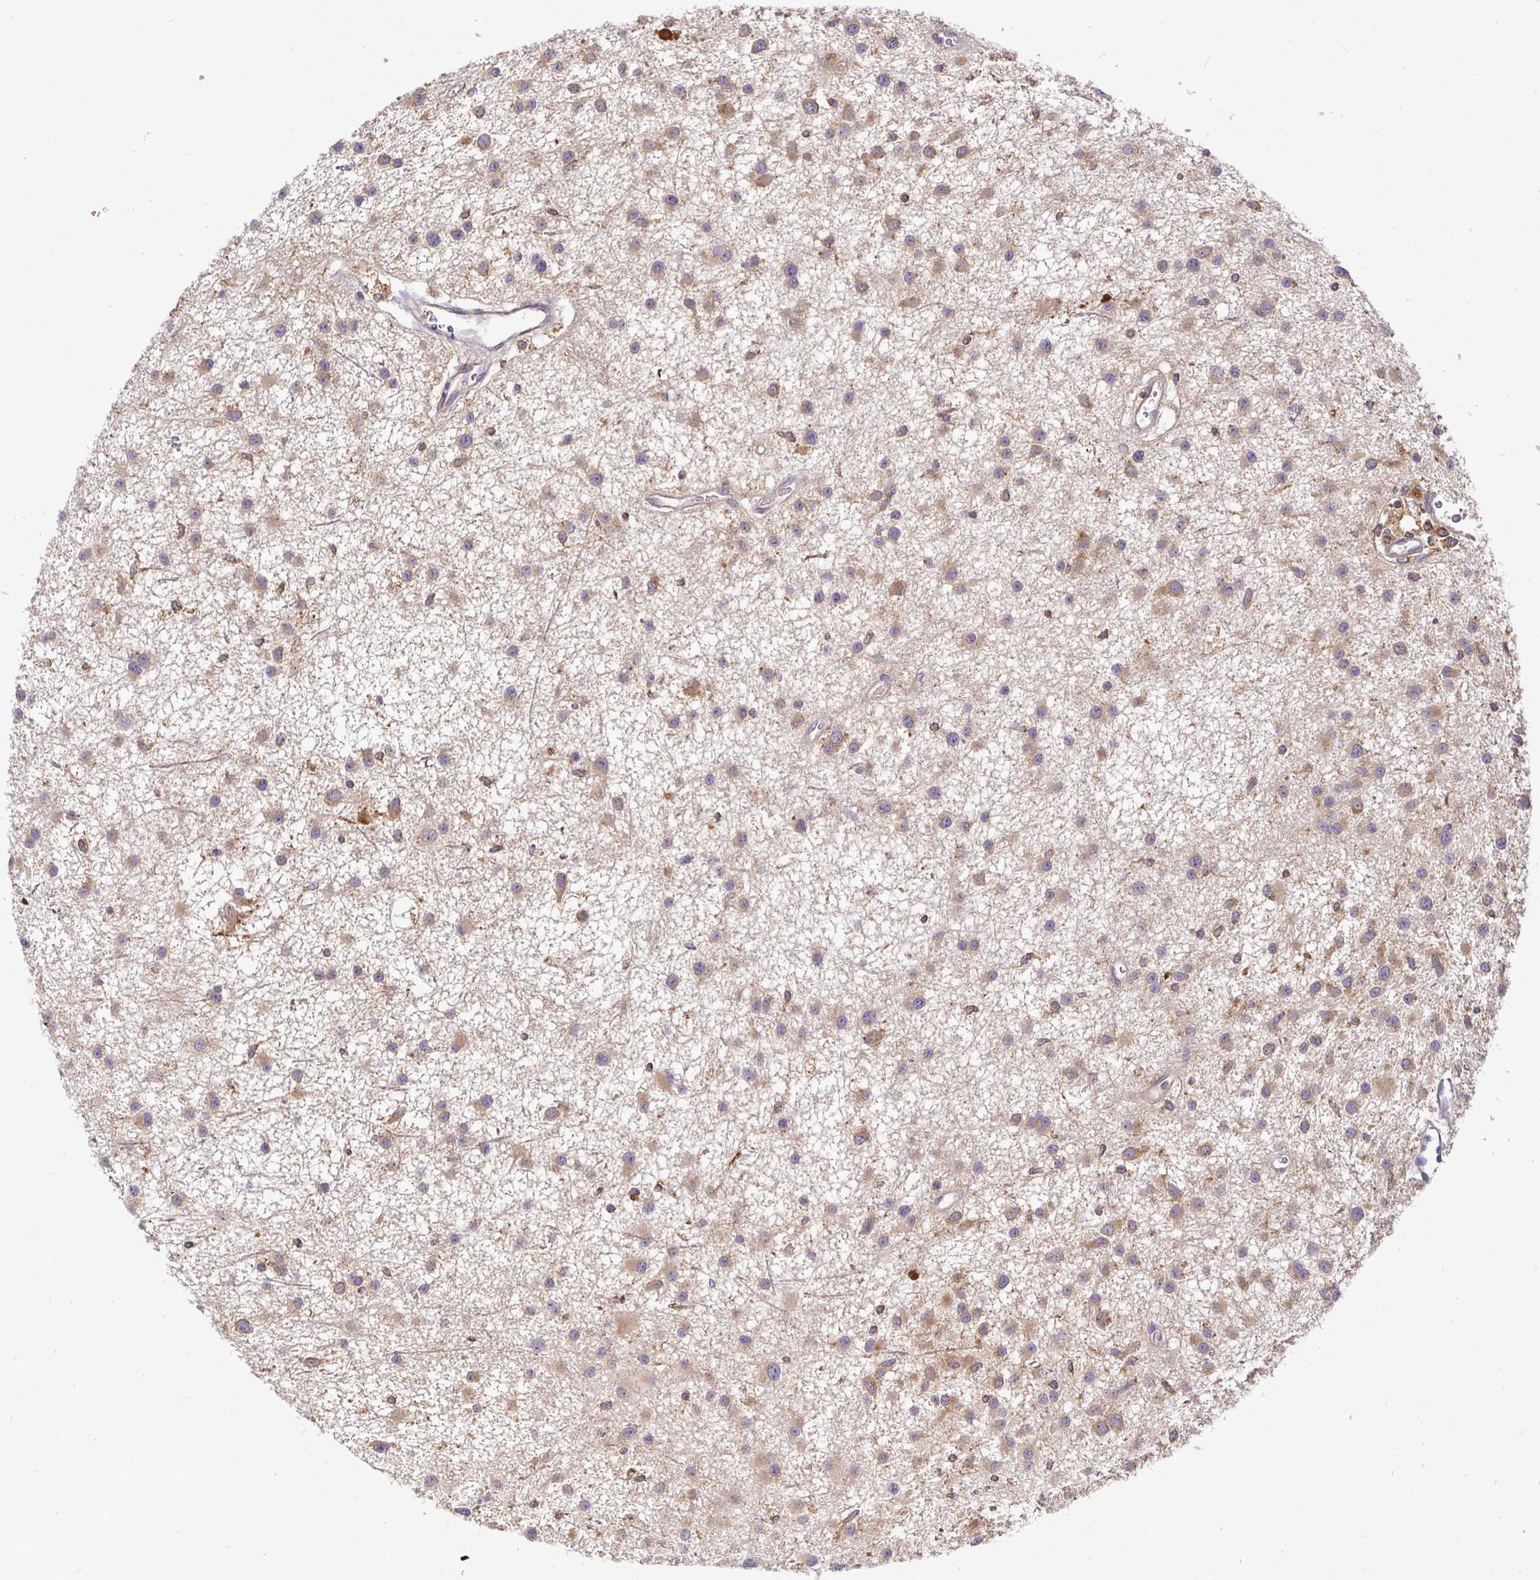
{"staining": {"intensity": "moderate", "quantity": "25%-75%", "location": "cytoplasmic/membranous"}, "tissue": "glioma", "cell_type": "Tumor cells", "image_type": "cancer", "snomed": [{"axis": "morphology", "description": "Glioma, malignant, Low grade"}, {"axis": "topography", "description": "Brain"}], "caption": "DAB (3,3'-diaminobenzidine) immunohistochemical staining of human malignant low-grade glioma shows moderate cytoplasmic/membranous protein staining in approximately 25%-75% of tumor cells.", "gene": "ATP6V1F", "patient": {"sex": "male", "age": 43}}